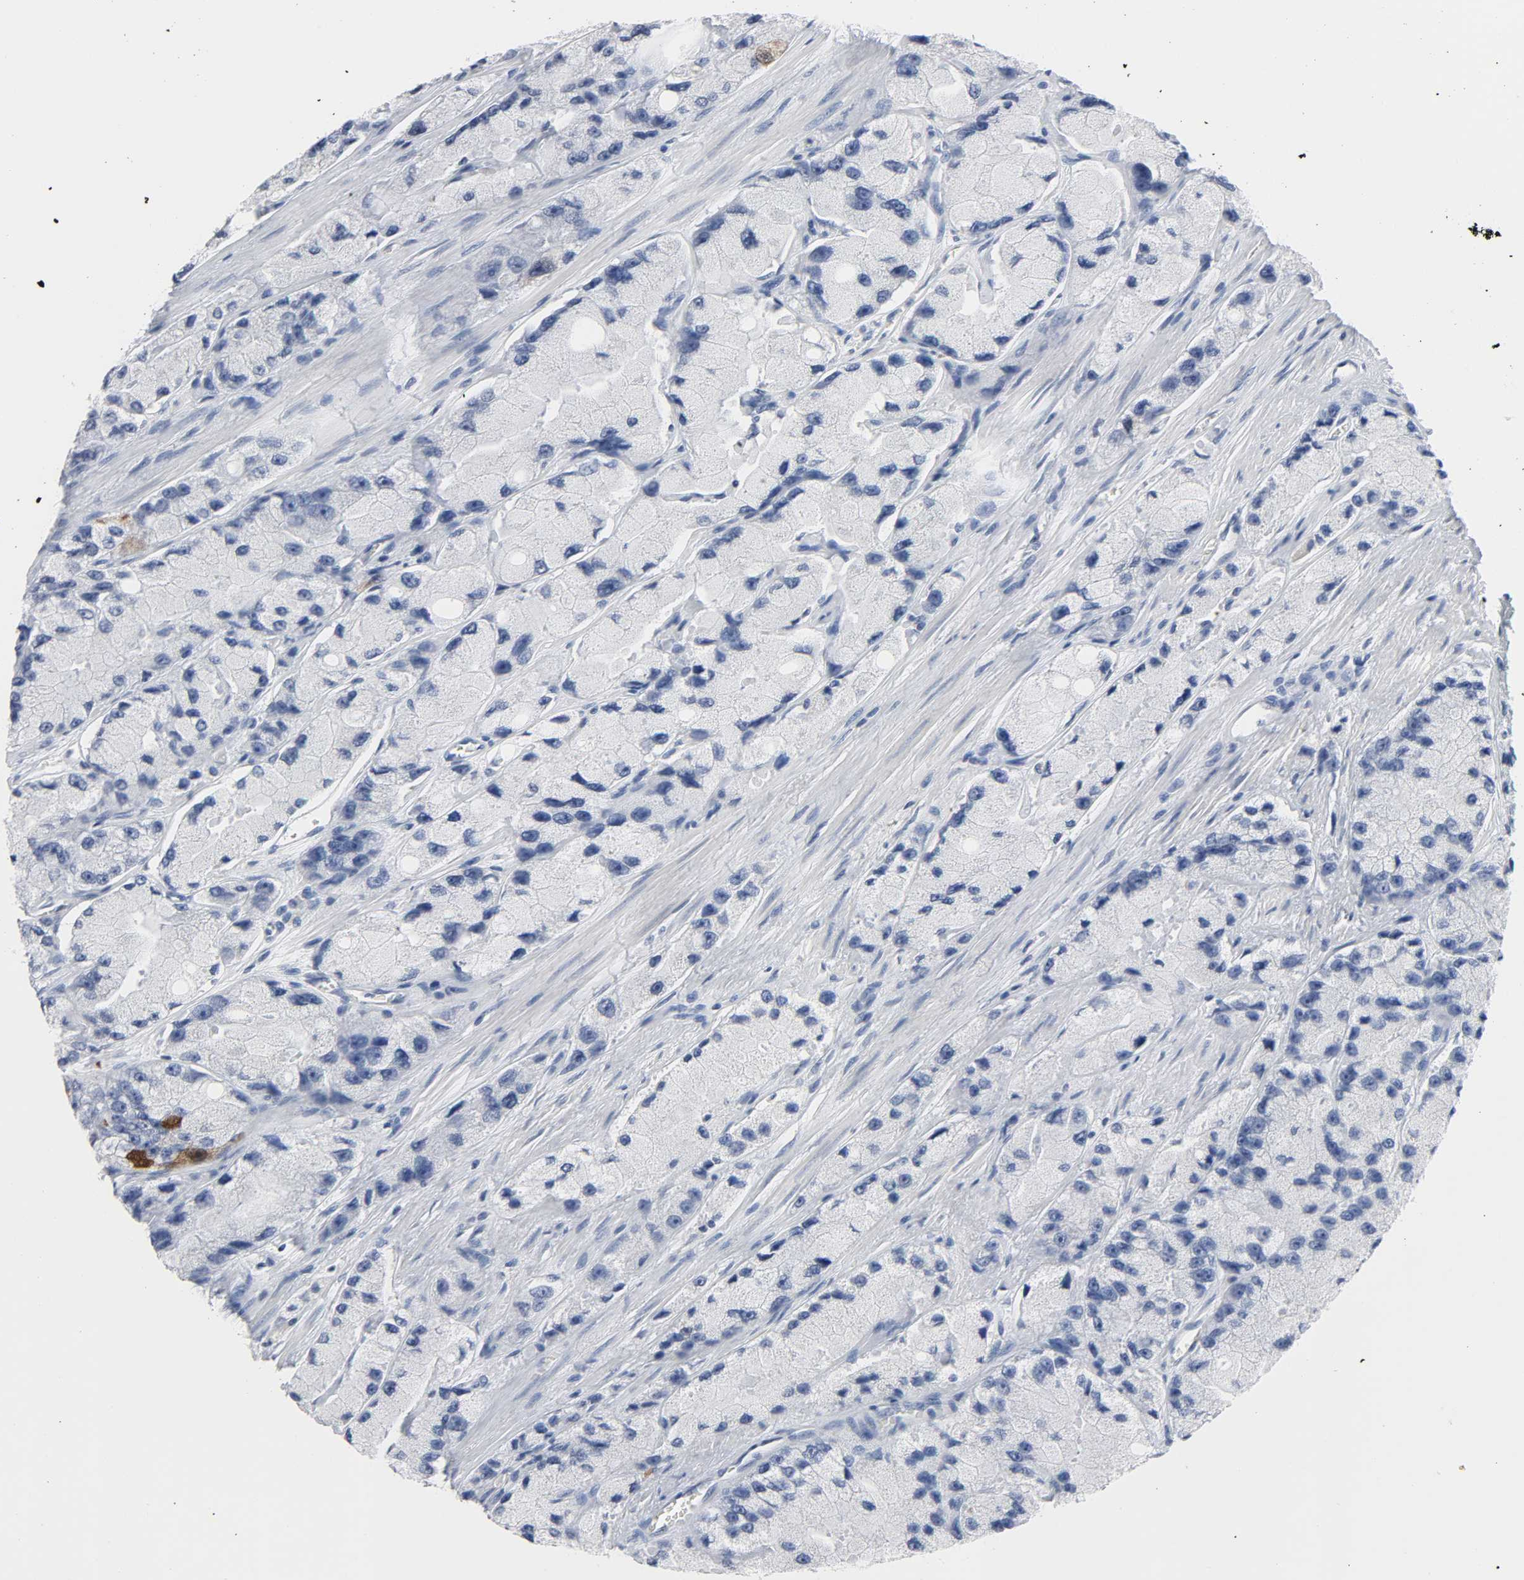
{"staining": {"intensity": "moderate", "quantity": "<25%", "location": "cytoplasmic/membranous,nuclear"}, "tissue": "prostate cancer", "cell_type": "Tumor cells", "image_type": "cancer", "snomed": [{"axis": "morphology", "description": "Adenocarcinoma, High grade"}, {"axis": "topography", "description": "Prostate"}], "caption": "Protein staining of prostate high-grade adenocarcinoma tissue reveals moderate cytoplasmic/membranous and nuclear staining in about <25% of tumor cells.", "gene": "CDC20", "patient": {"sex": "male", "age": 58}}